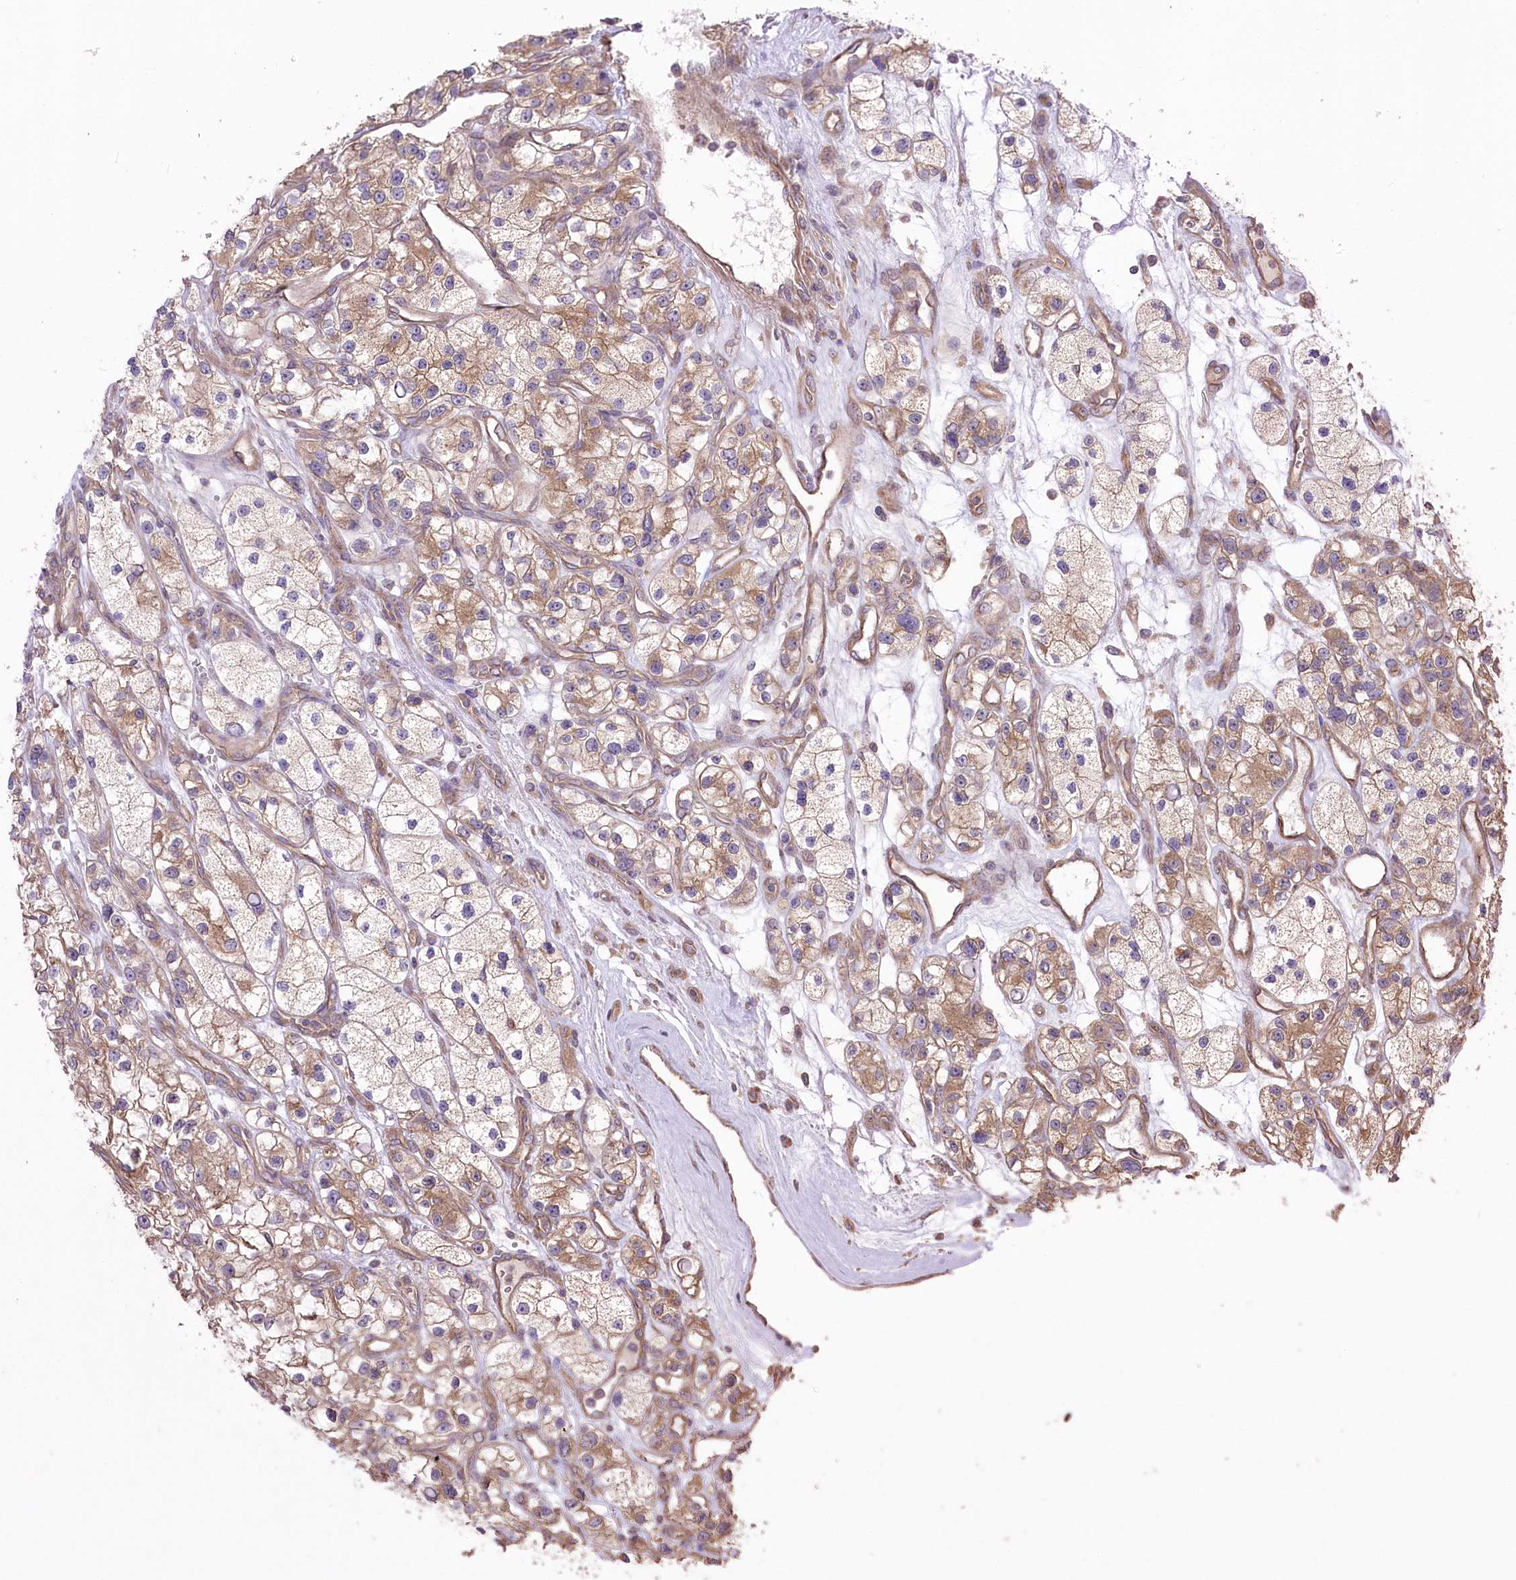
{"staining": {"intensity": "moderate", "quantity": ">75%", "location": "cytoplasmic/membranous"}, "tissue": "renal cancer", "cell_type": "Tumor cells", "image_type": "cancer", "snomed": [{"axis": "morphology", "description": "Adenocarcinoma, NOS"}, {"axis": "topography", "description": "Kidney"}], "caption": "Moderate cytoplasmic/membranous protein expression is present in approximately >75% of tumor cells in adenocarcinoma (renal).", "gene": "PRSS53", "patient": {"sex": "female", "age": 57}}